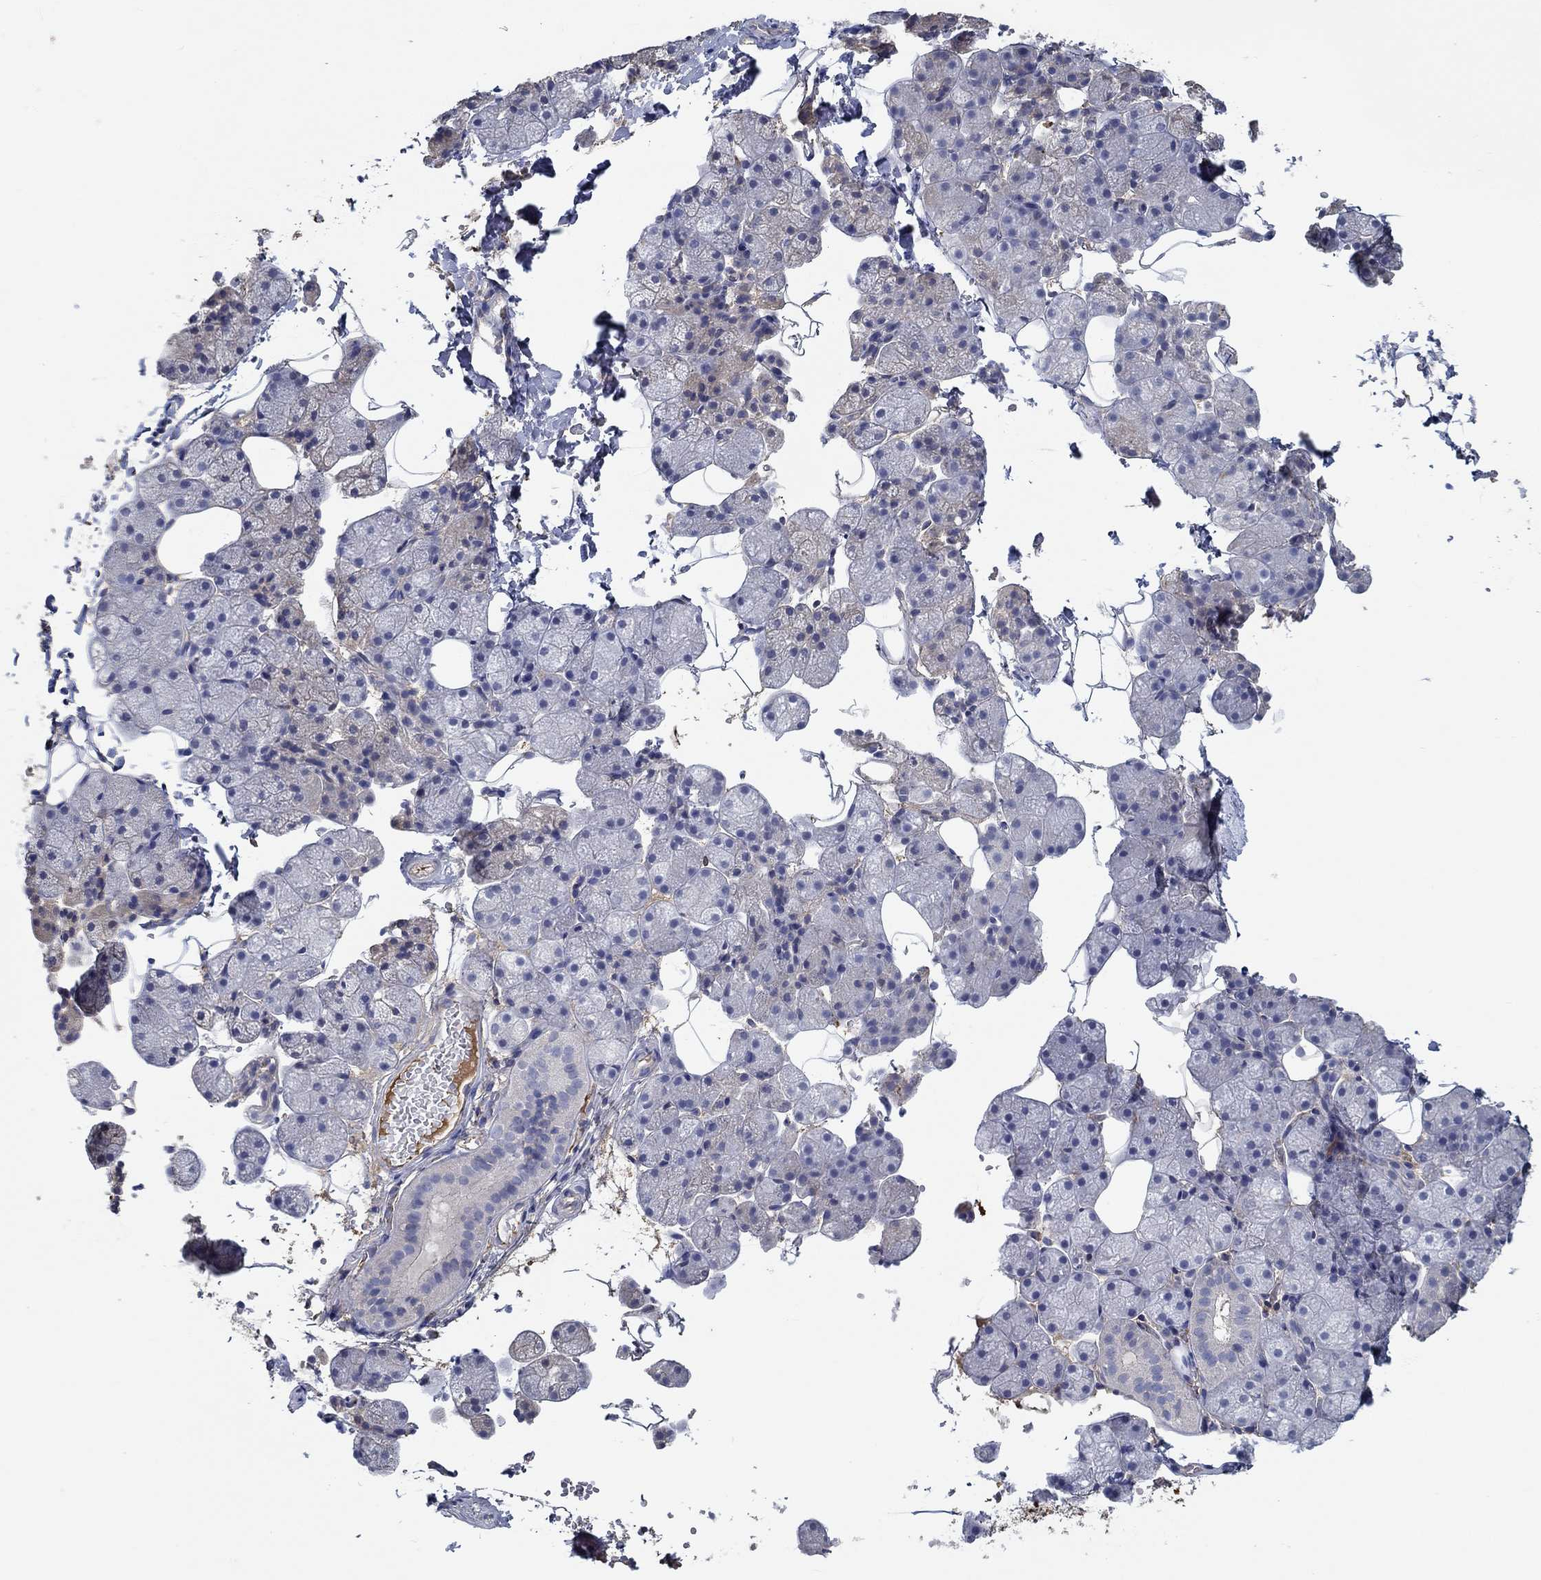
{"staining": {"intensity": "negative", "quantity": "none", "location": "none"}, "tissue": "salivary gland", "cell_type": "Glandular cells", "image_type": "normal", "snomed": [{"axis": "morphology", "description": "Normal tissue, NOS"}, {"axis": "topography", "description": "Salivary gland"}], "caption": "This histopathology image is of normal salivary gland stained with immunohistochemistry to label a protein in brown with the nuclei are counter-stained blue. There is no expression in glandular cells.", "gene": "IL10", "patient": {"sex": "male", "age": 38}}